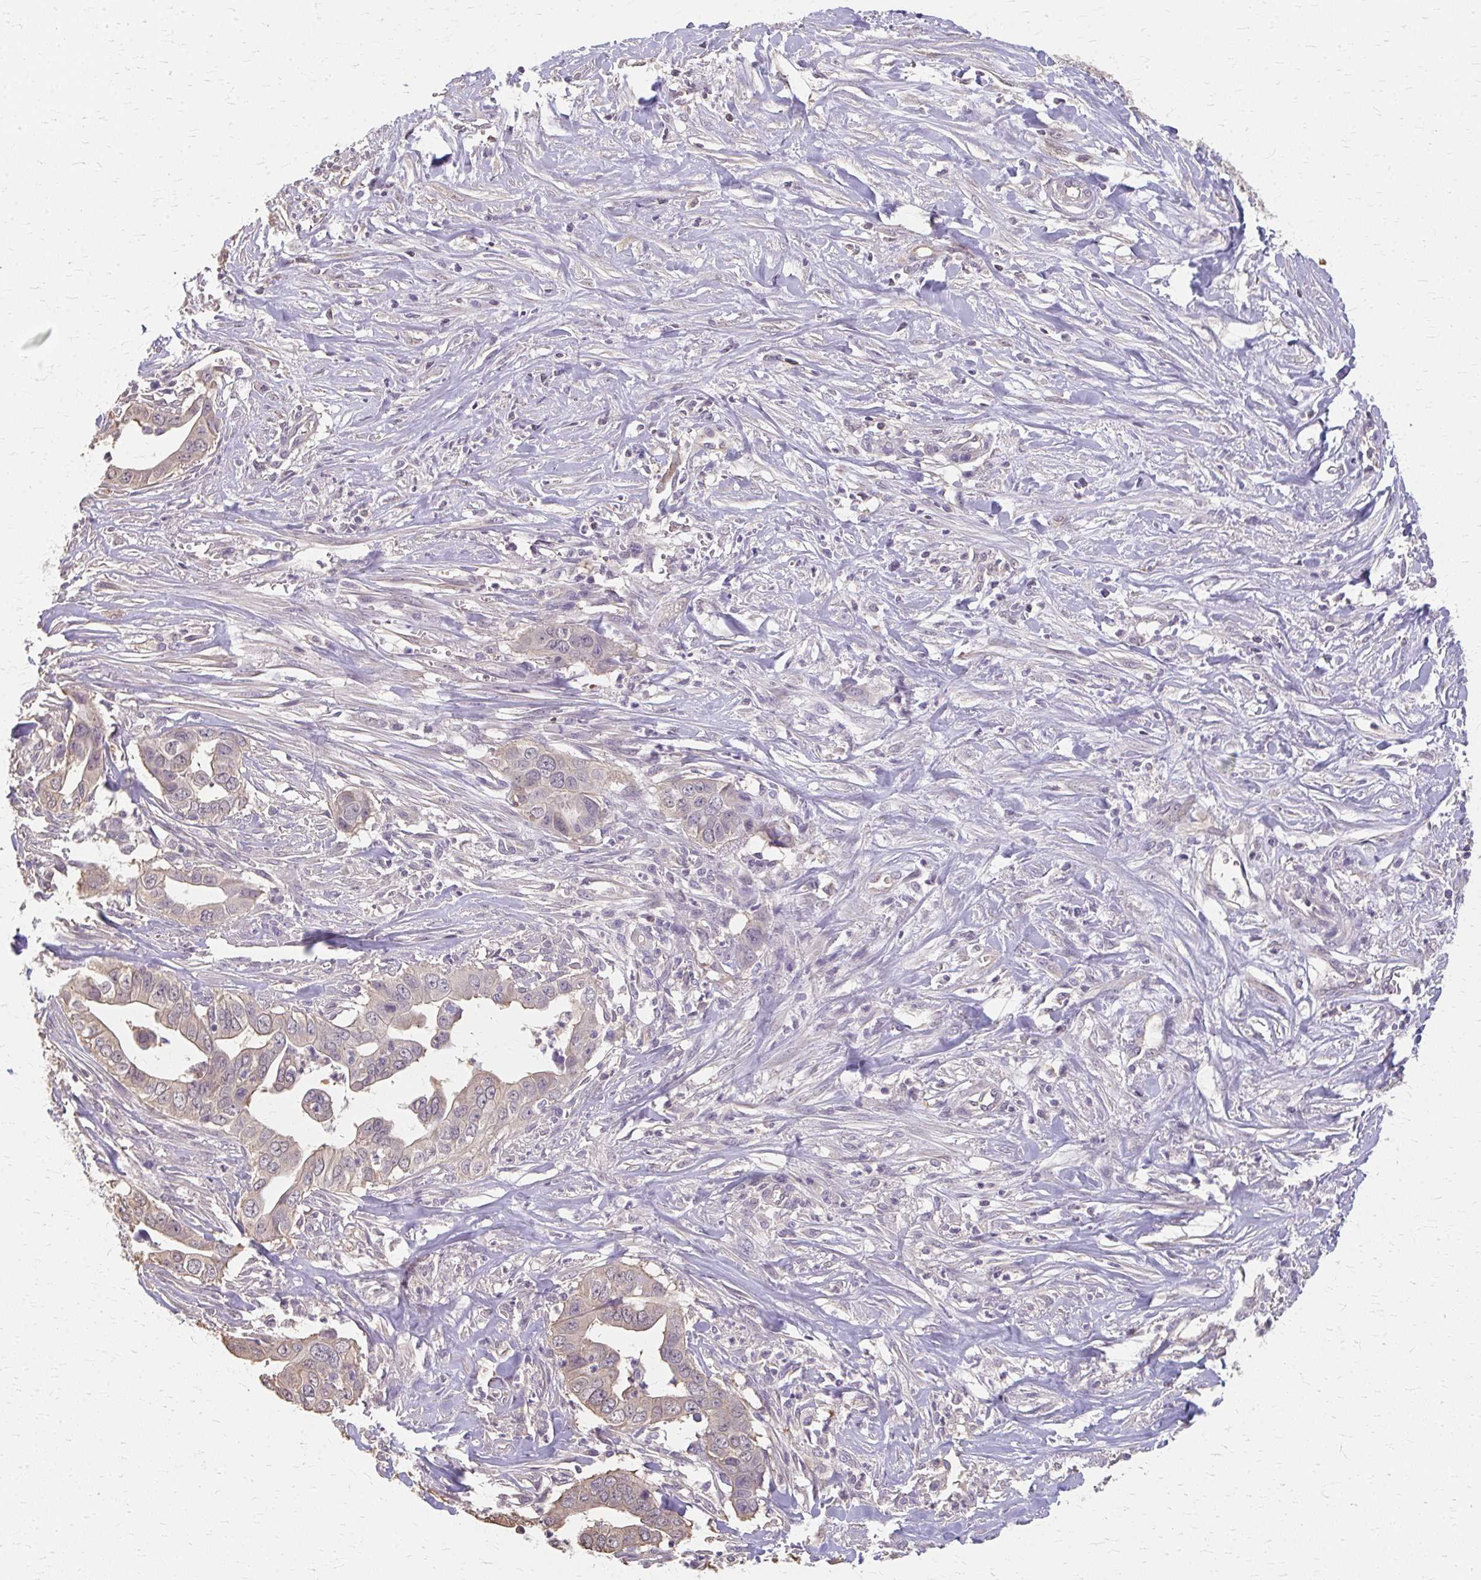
{"staining": {"intensity": "negative", "quantity": "none", "location": "none"}, "tissue": "liver cancer", "cell_type": "Tumor cells", "image_type": "cancer", "snomed": [{"axis": "morphology", "description": "Cholangiocarcinoma"}, {"axis": "topography", "description": "Liver"}], "caption": "IHC of cholangiocarcinoma (liver) reveals no staining in tumor cells. (Stains: DAB (3,3'-diaminobenzidine) IHC with hematoxylin counter stain, Microscopy: brightfield microscopy at high magnification).", "gene": "RABGAP1L", "patient": {"sex": "female", "age": 79}}